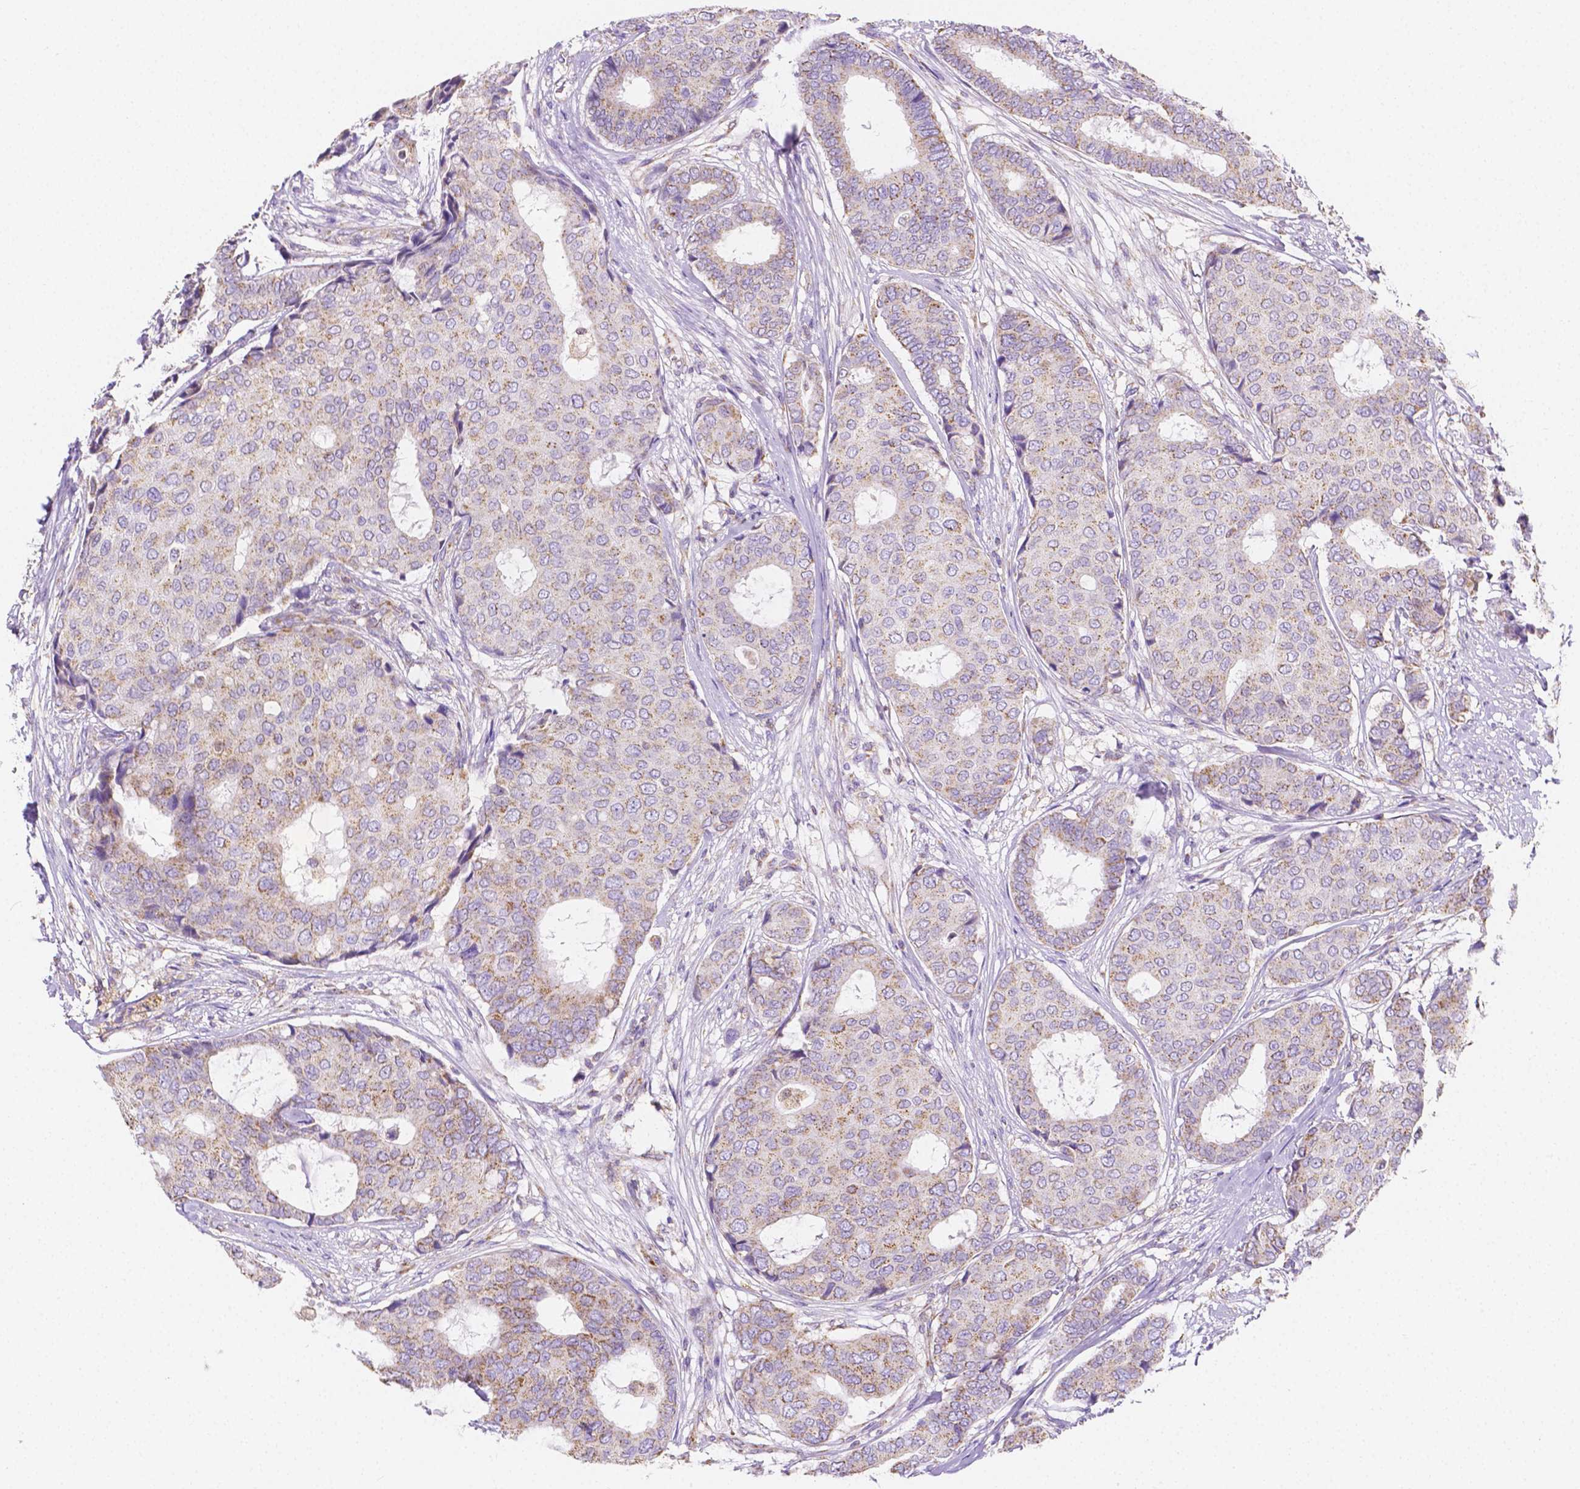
{"staining": {"intensity": "moderate", "quantity": "<25%", "location": "cytoplasmic/membranous"}, "tissue": "breast cancer", "cell_type": "Tumor cells", "image_type": "cancer", "snomed": [{"axis": "morphology", "description": "Duct carcinoma"}, {"axis": "topography", "description": "Breast"}], "caption": "Breast cancer stained for a protein (brown) shows moderate cytoplasmic/membranous positive positivity in about <25% of tumor cells.", "gene": "SGTB", "patient": {"sex": "female", "age": 75}}